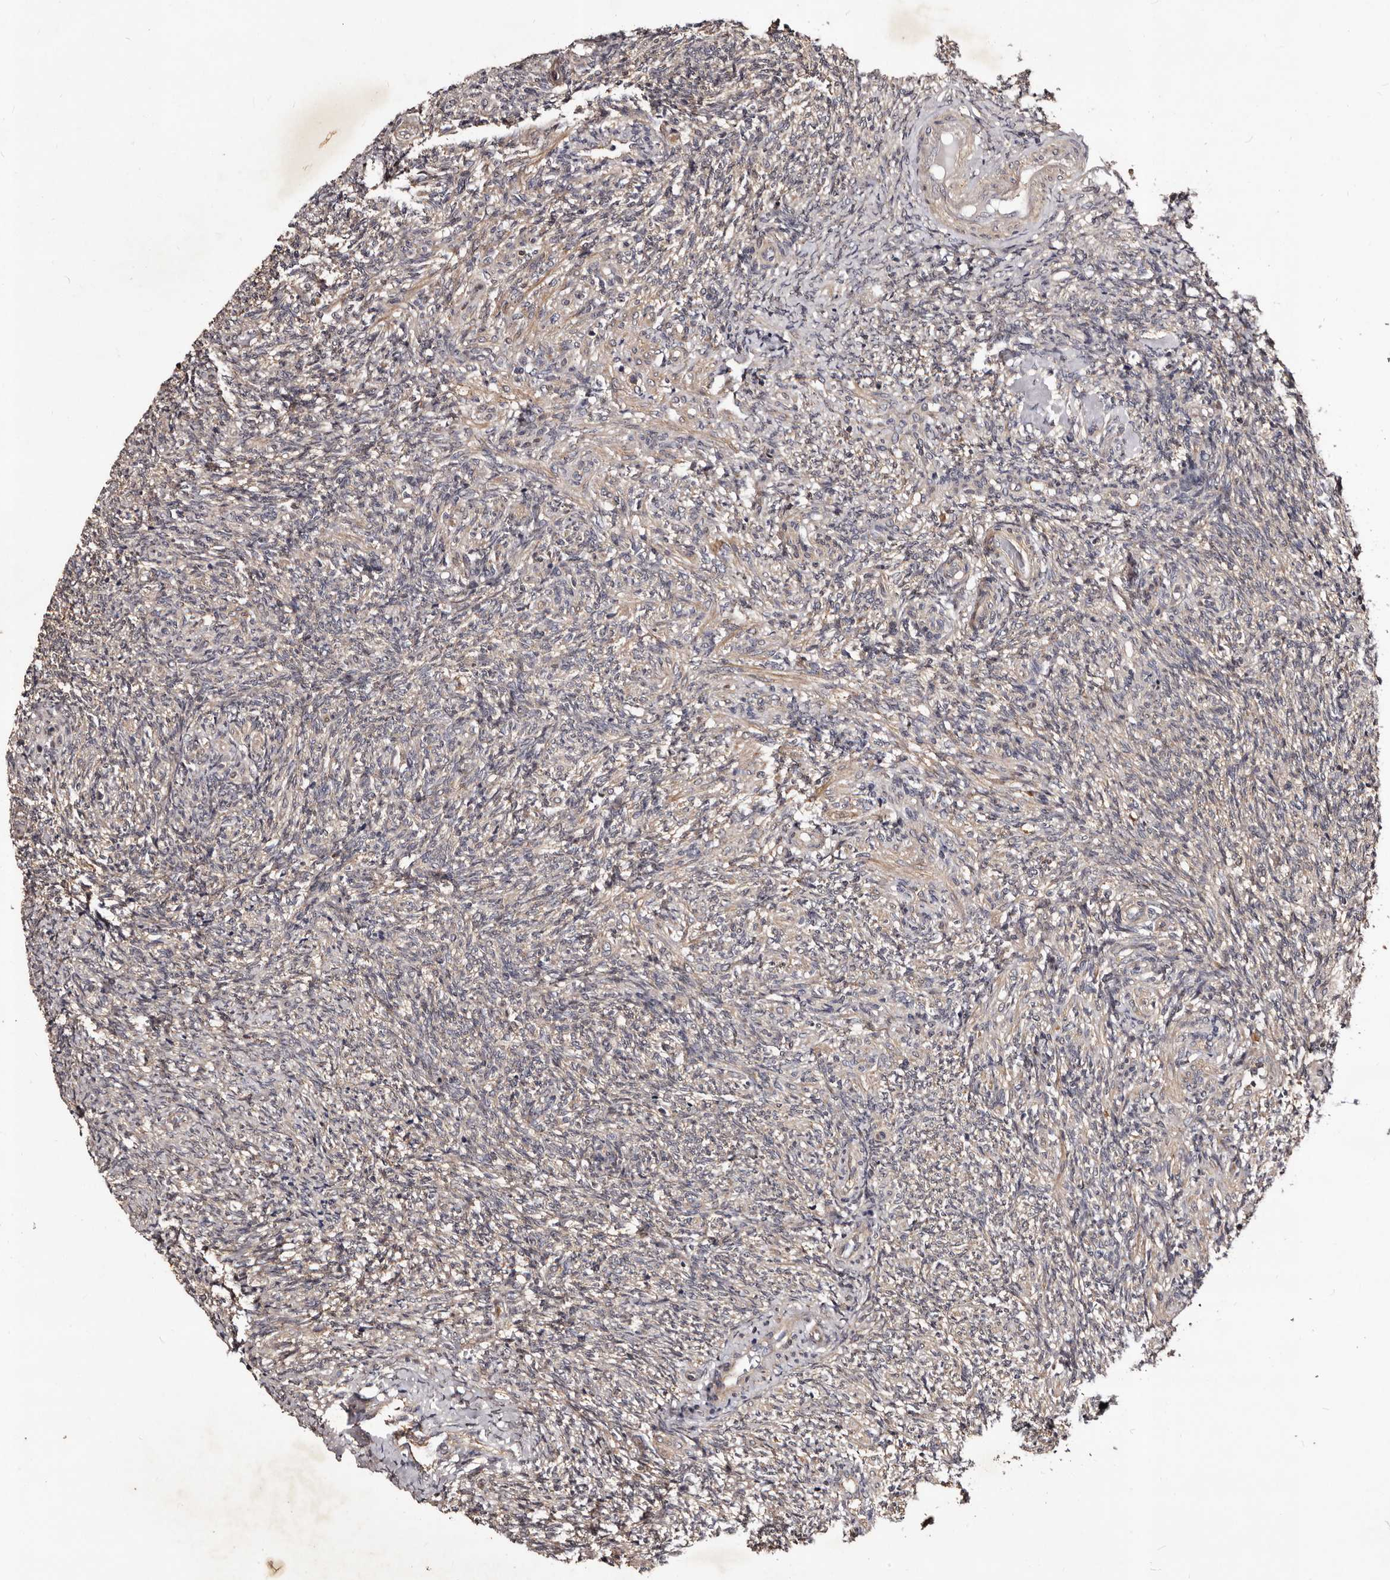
{"staining": {"intensity": "moderate", "quantity": ">75%", "location": "cytoplasmic/membranous"}, "tissue": "ovary", "cell_type": "Follicle cells", "image_type": "normal", "snomed": [{"axis": "morphology", "description": "Normal tissue, NOS"}, {"axis": "topography", "description": "Ovary"}], "caption": "Unremarkable ovary reveals moderate cytoplasmic/membranous expression in approximately >75% of follicle cells, visualized by immunohistochemistry.", "gene": "MKRN3", "patient": {"sex": "female", "age": 41}}